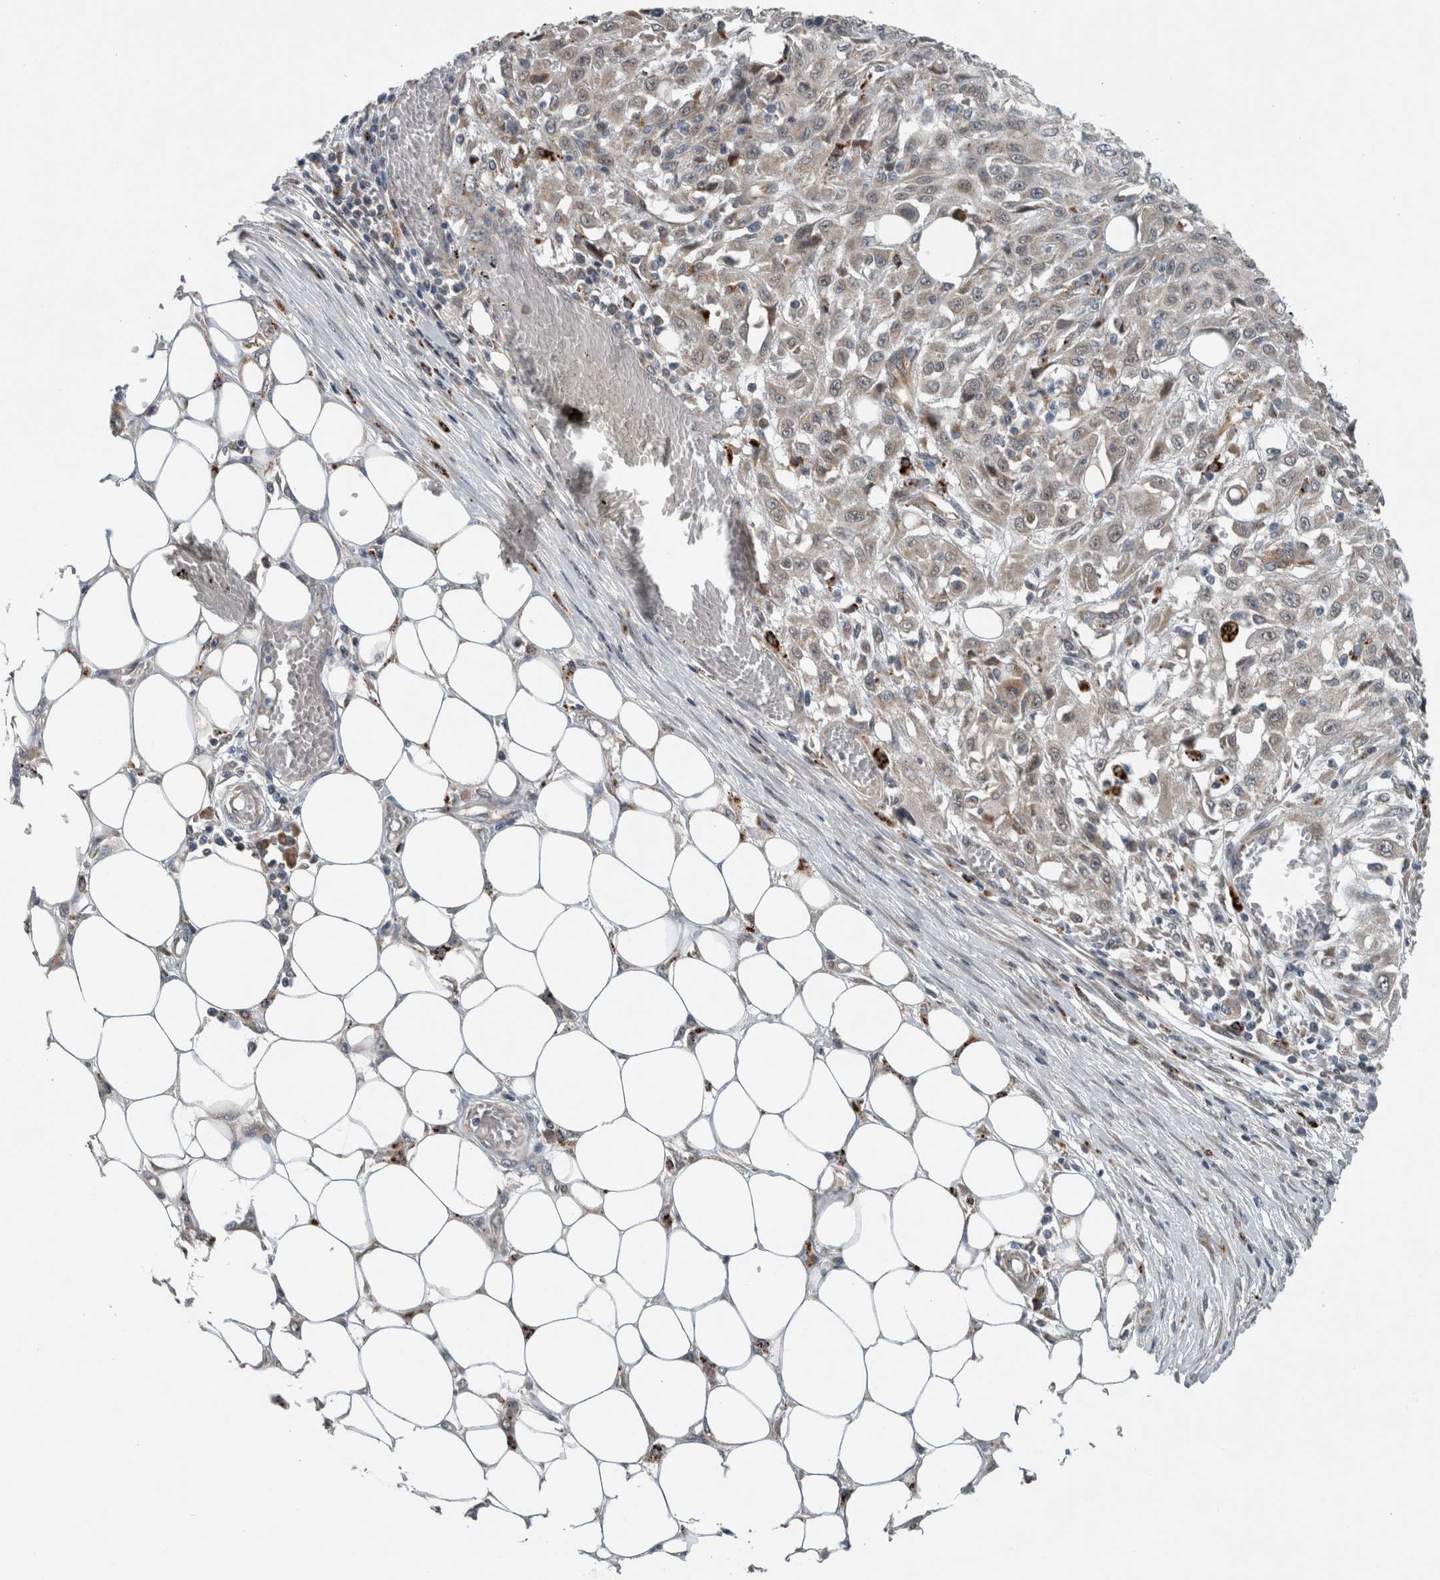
{"staining": {"intensity": "negative", "quantity": "none", "location": "none"}, "tissue": "skin cancer", "cell_type": "Tumor cells", "image_type": "cancer", "snomed": [{"axis": "morphology", "description": "Squamous cell carcinoma, NOS"}, {"axis": "morphology", "description": "Squamous cell carcinoma, metastatic, NOS"}, {"axis": "topography", "description": "Skin"}, {"axis": "topography", "description": "Lymph node"}], "caption": "Protein analysis of squamous cell carcinoma (skin) displays no significant expression in tumor cells.", "gene": "GBA2", "patient": {"sex": "male", "age": 75}}